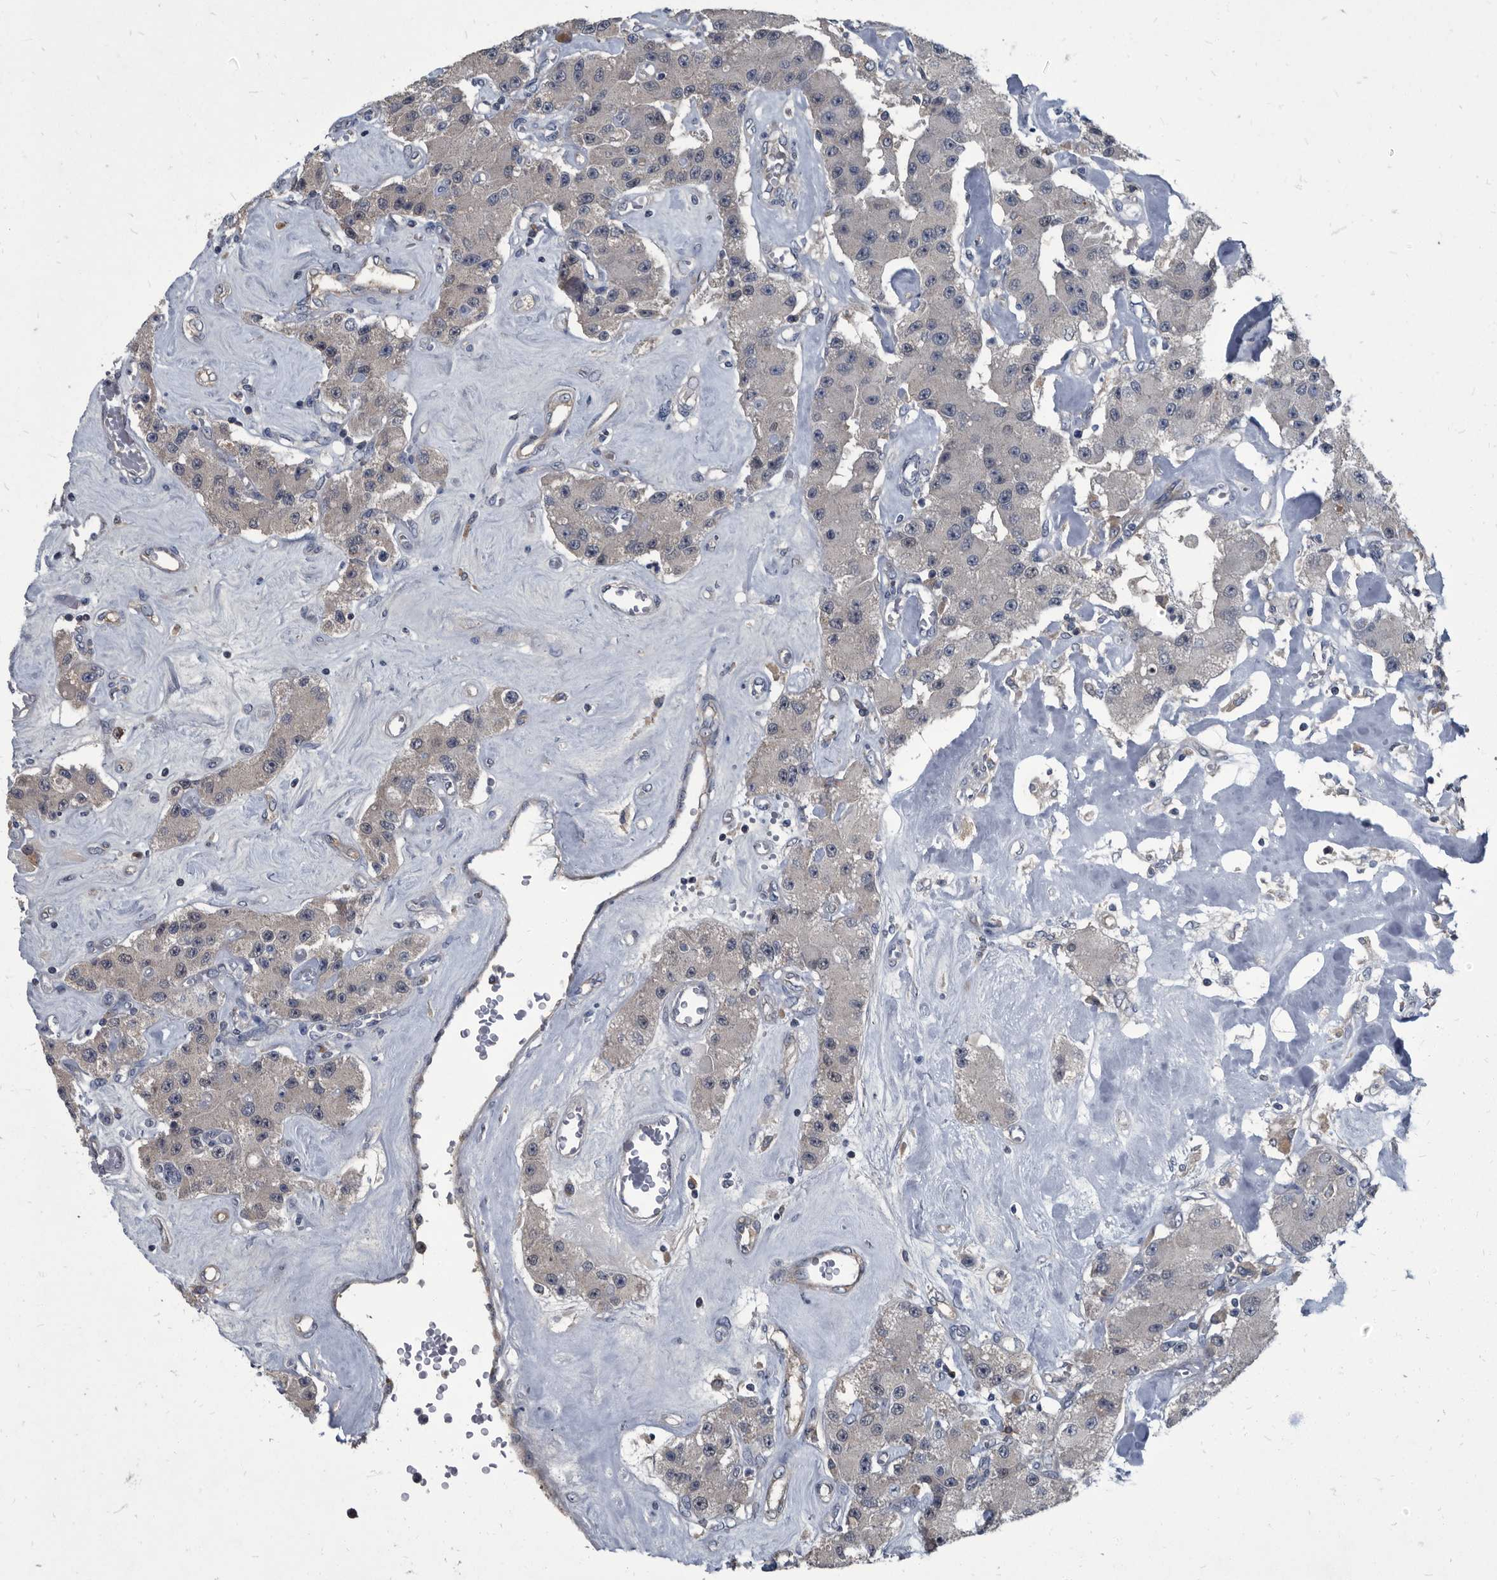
{"staining": {"intensity": "negative", "quantity": "none", "location": "none"}, "tissue": "carcinoid", "cell_type": "Tumor cells", "image_type": "cancer", "snomed": [{"axis": "morphology", "description": "Carcinoid, malignant, NOS"}, {"axis": "topography", "description": "Pancreas"}], "caption": "Malignant carcinoid was stained to show a protein in brown. There is no significant staining in tumor cells.", "gene": "CDV3", "patient": {"sex": "male", "age": 41}}